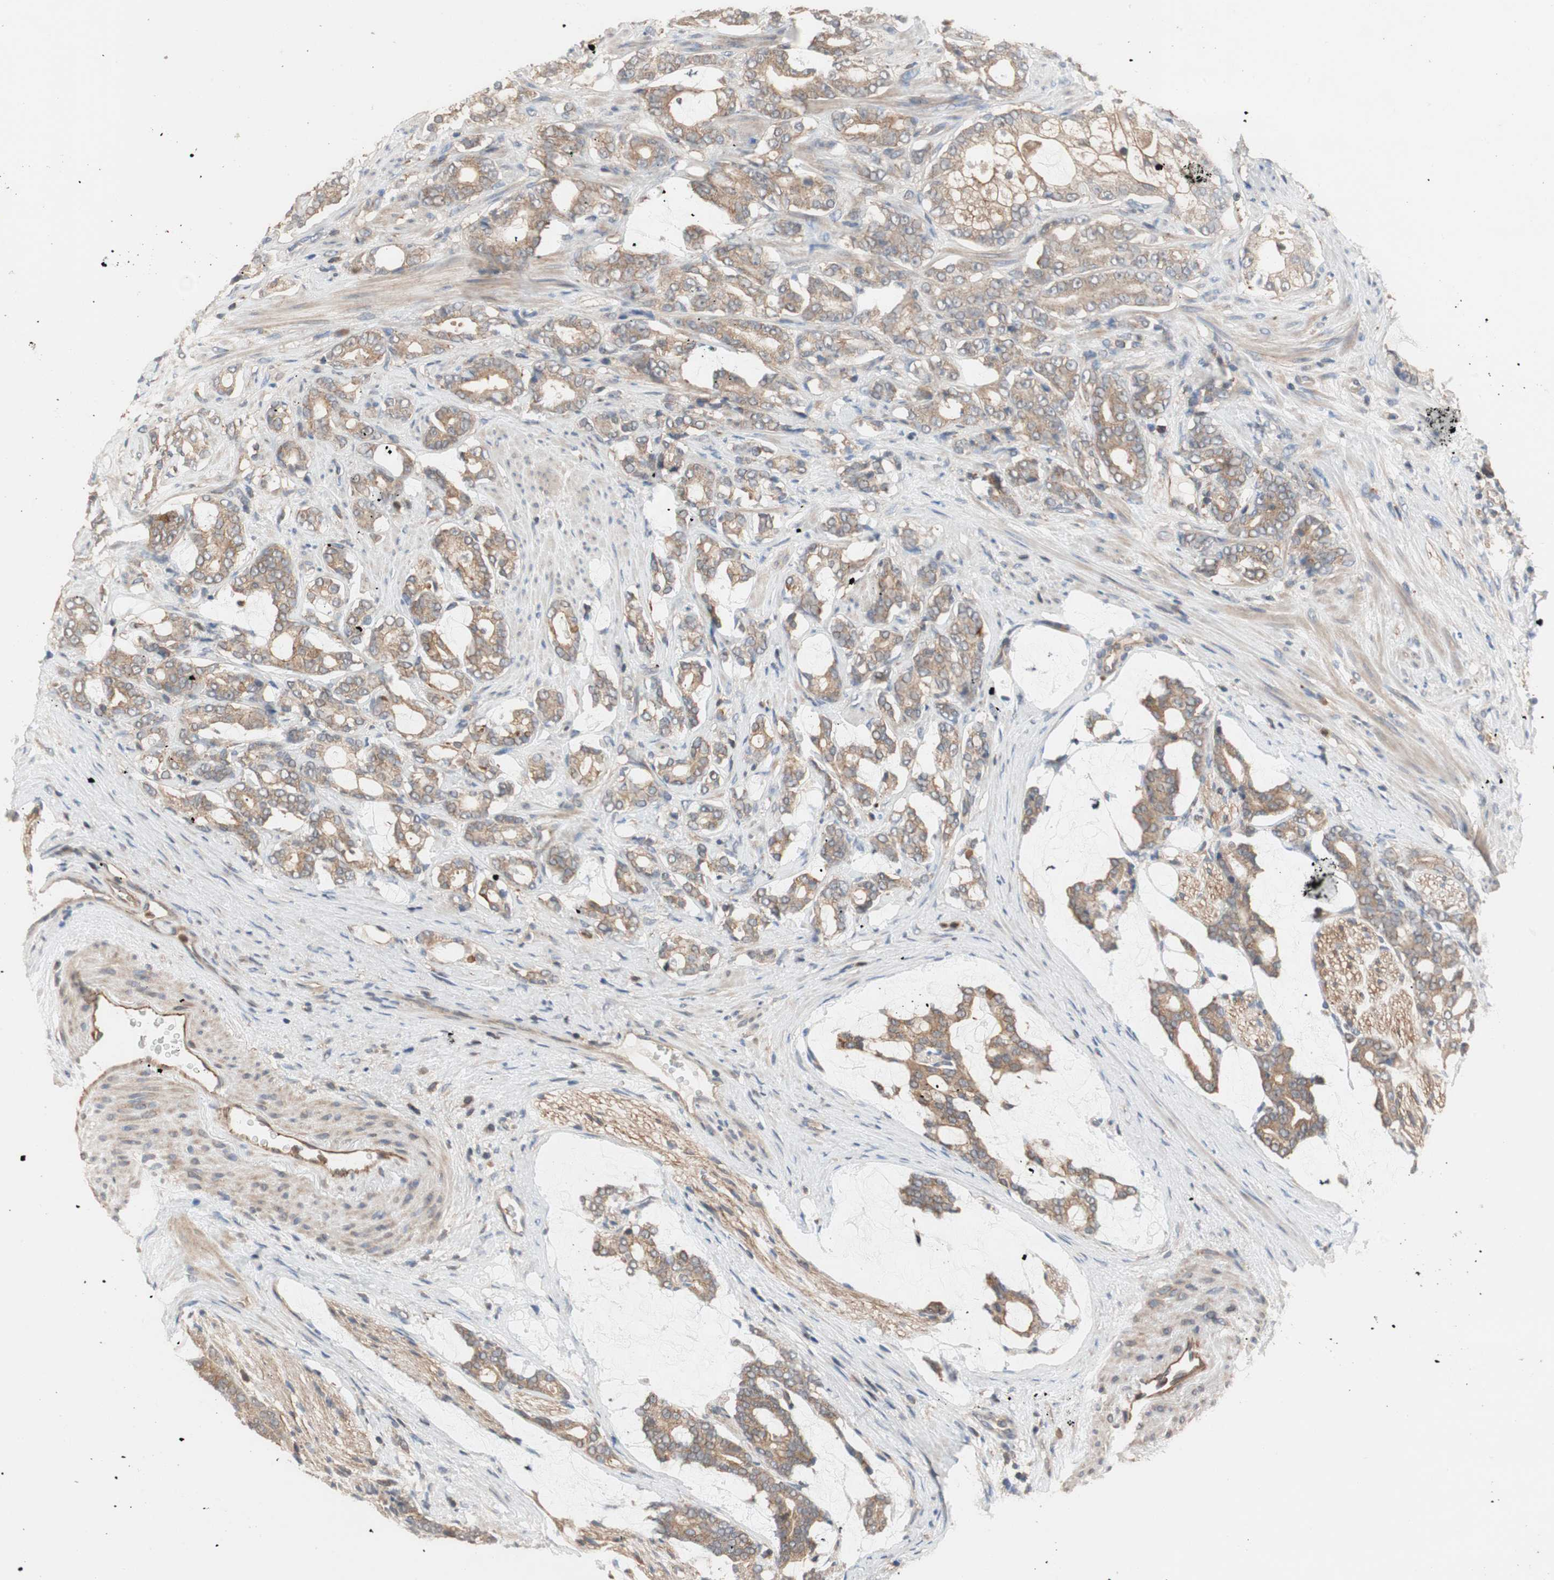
{"staining": {"intensity": "moderate", "quantity": ">75%", "location": "cytoplasmic/membranous"}, "tissue": "prostate cancer", "cell_type": "Tumor cells", "image_type": "cancer", "snomed": [{"axis": "morphology", "description": "Adenocarcinoma, Low grade"}, {"axis": "topography", "description": "Prostate"}], "caption": "Immunohistochemical staining of human prostate cancer exhibits medium levels of moderate cytoplasmic/membranous expression in about >75% of tumor cells.", "gene": "MAP4K2", "patient": {"sex": "male", "age": 58}}